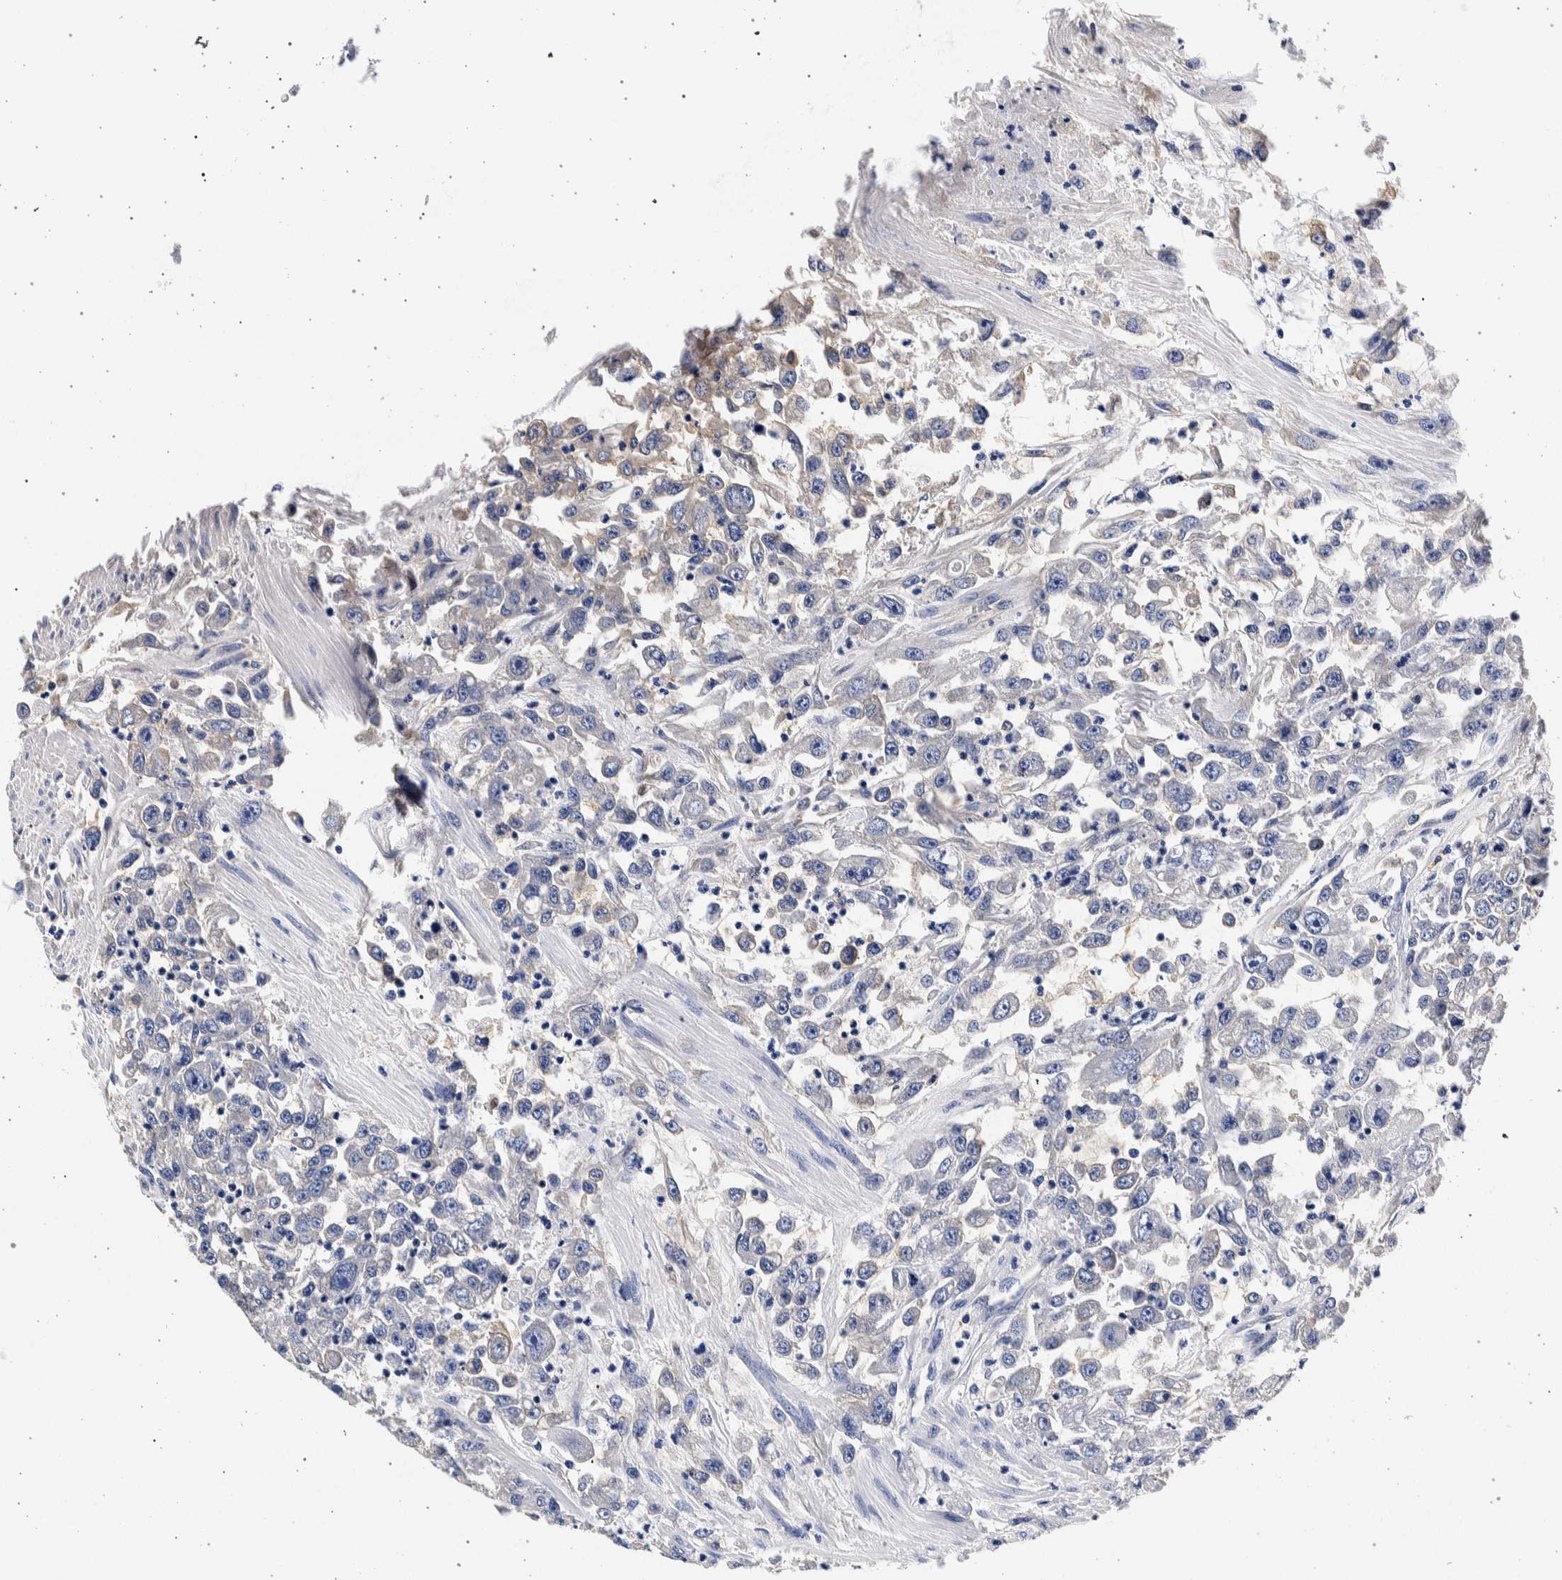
{"staining": {"intensity": "negative", "quantity": "none", "location": "none"}, "tissue": "urothelial cancer", "cell_type": "Tumor cells", "image_type": "cancer", "snomed": [{"axis": "morphology", "description": "Urothelial carcinoma, High grade"}, {"axis": "topography", "description": "Urinary bladder"}], "caption": "Urothelial cancer stained for a protein using immunohistochemistry exhibits no staining tumor cells.", "gene": "NIBAN2", "patient": {"sex": "male", "age": 46}}